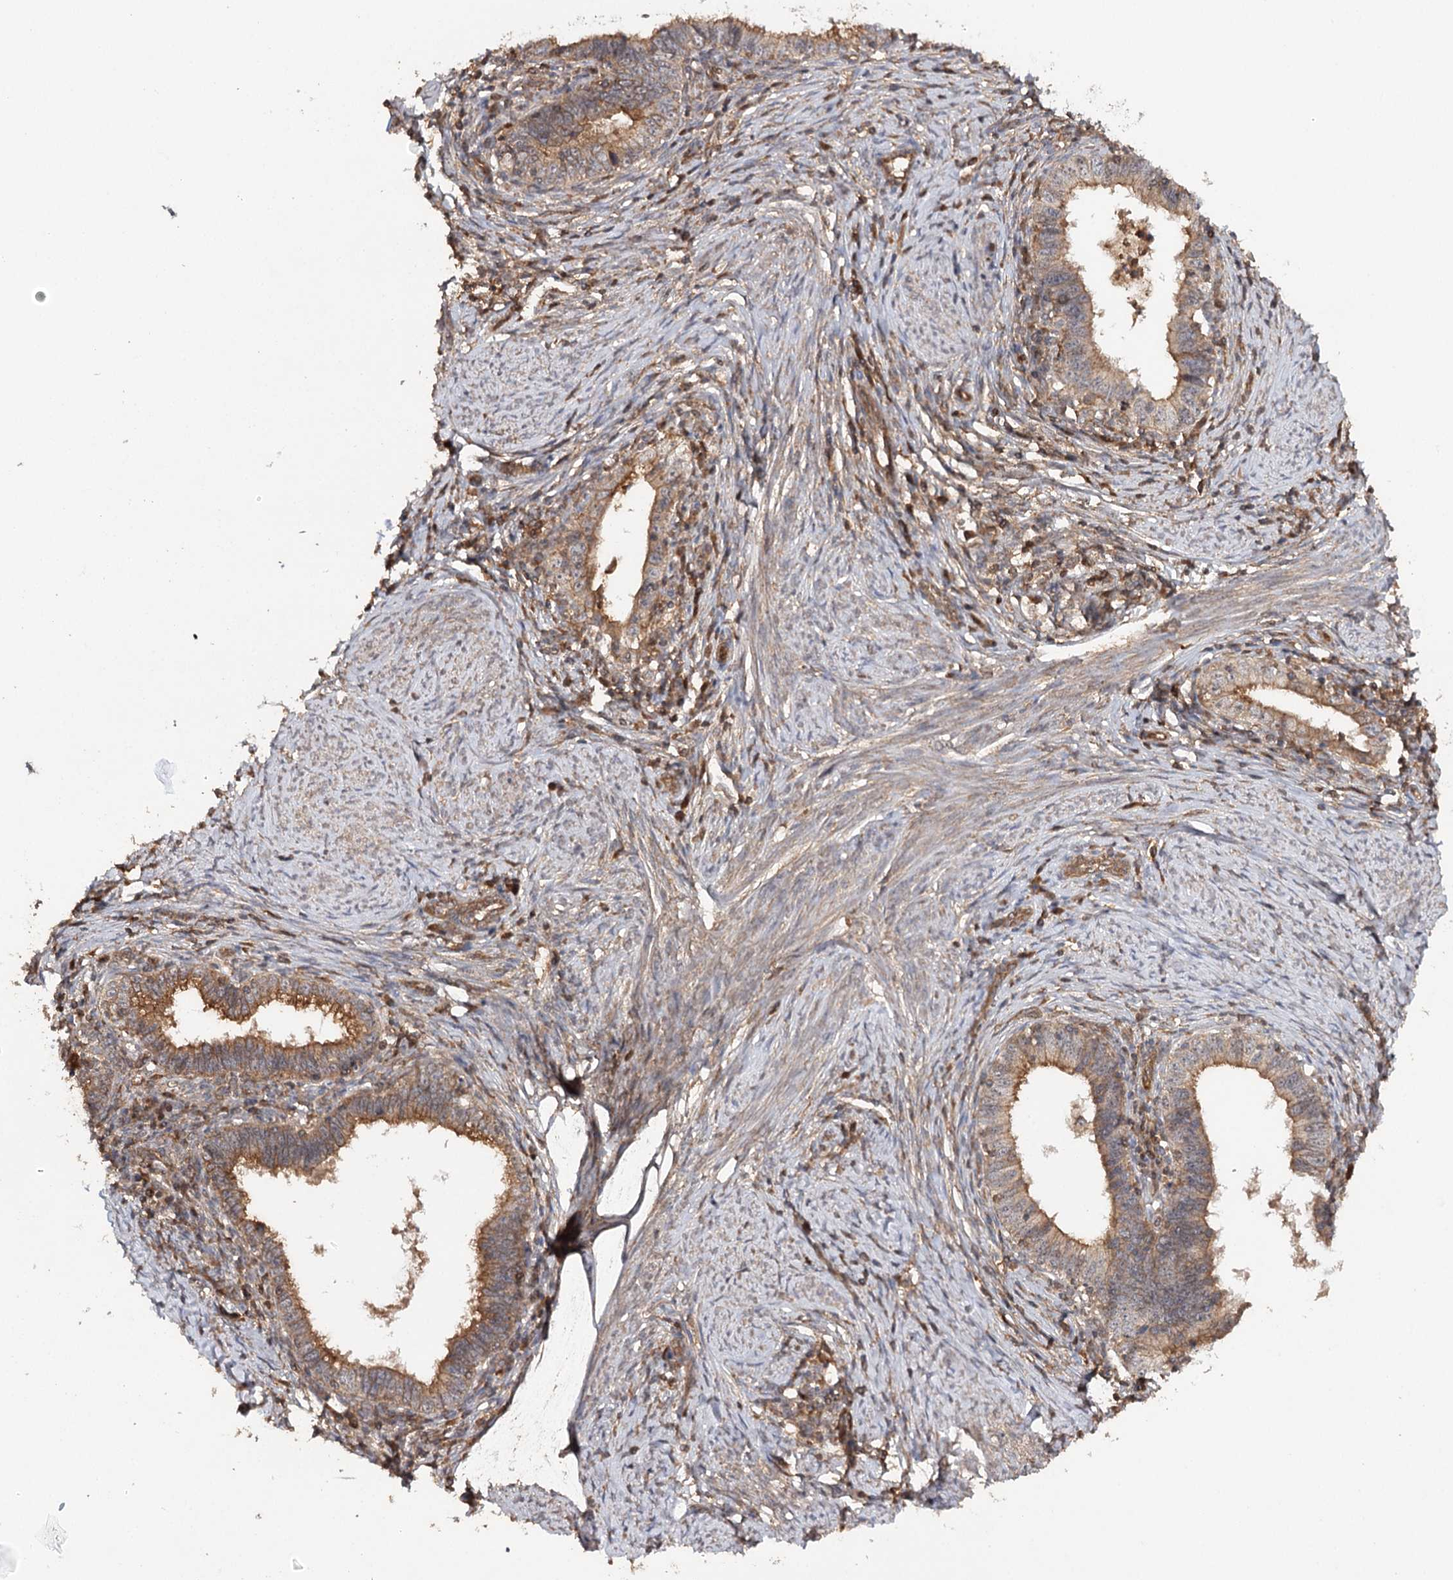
{"staining": {"intensity": "moderate", "quantity": ">75%", "location": "cytoplasmic/membranous"}, "tissue": "cervical cancer", "cell_type": "Tumor cells", "image_type": "cancer", "snomed": [{"axis": "morphology", "description": "Adenocarcinoma, NOS"}, {"axis": "topography", "description": "Cervix"}], "caption": "Cervical cancer (adenocarcinoma) tissue exhibits moderate cytoplasmic/membranous staining in about >75% of tumor cells, visualized by immunohistochemistry.", "gene": "BCR", "patient": {"sex": "female", "age": 36}}